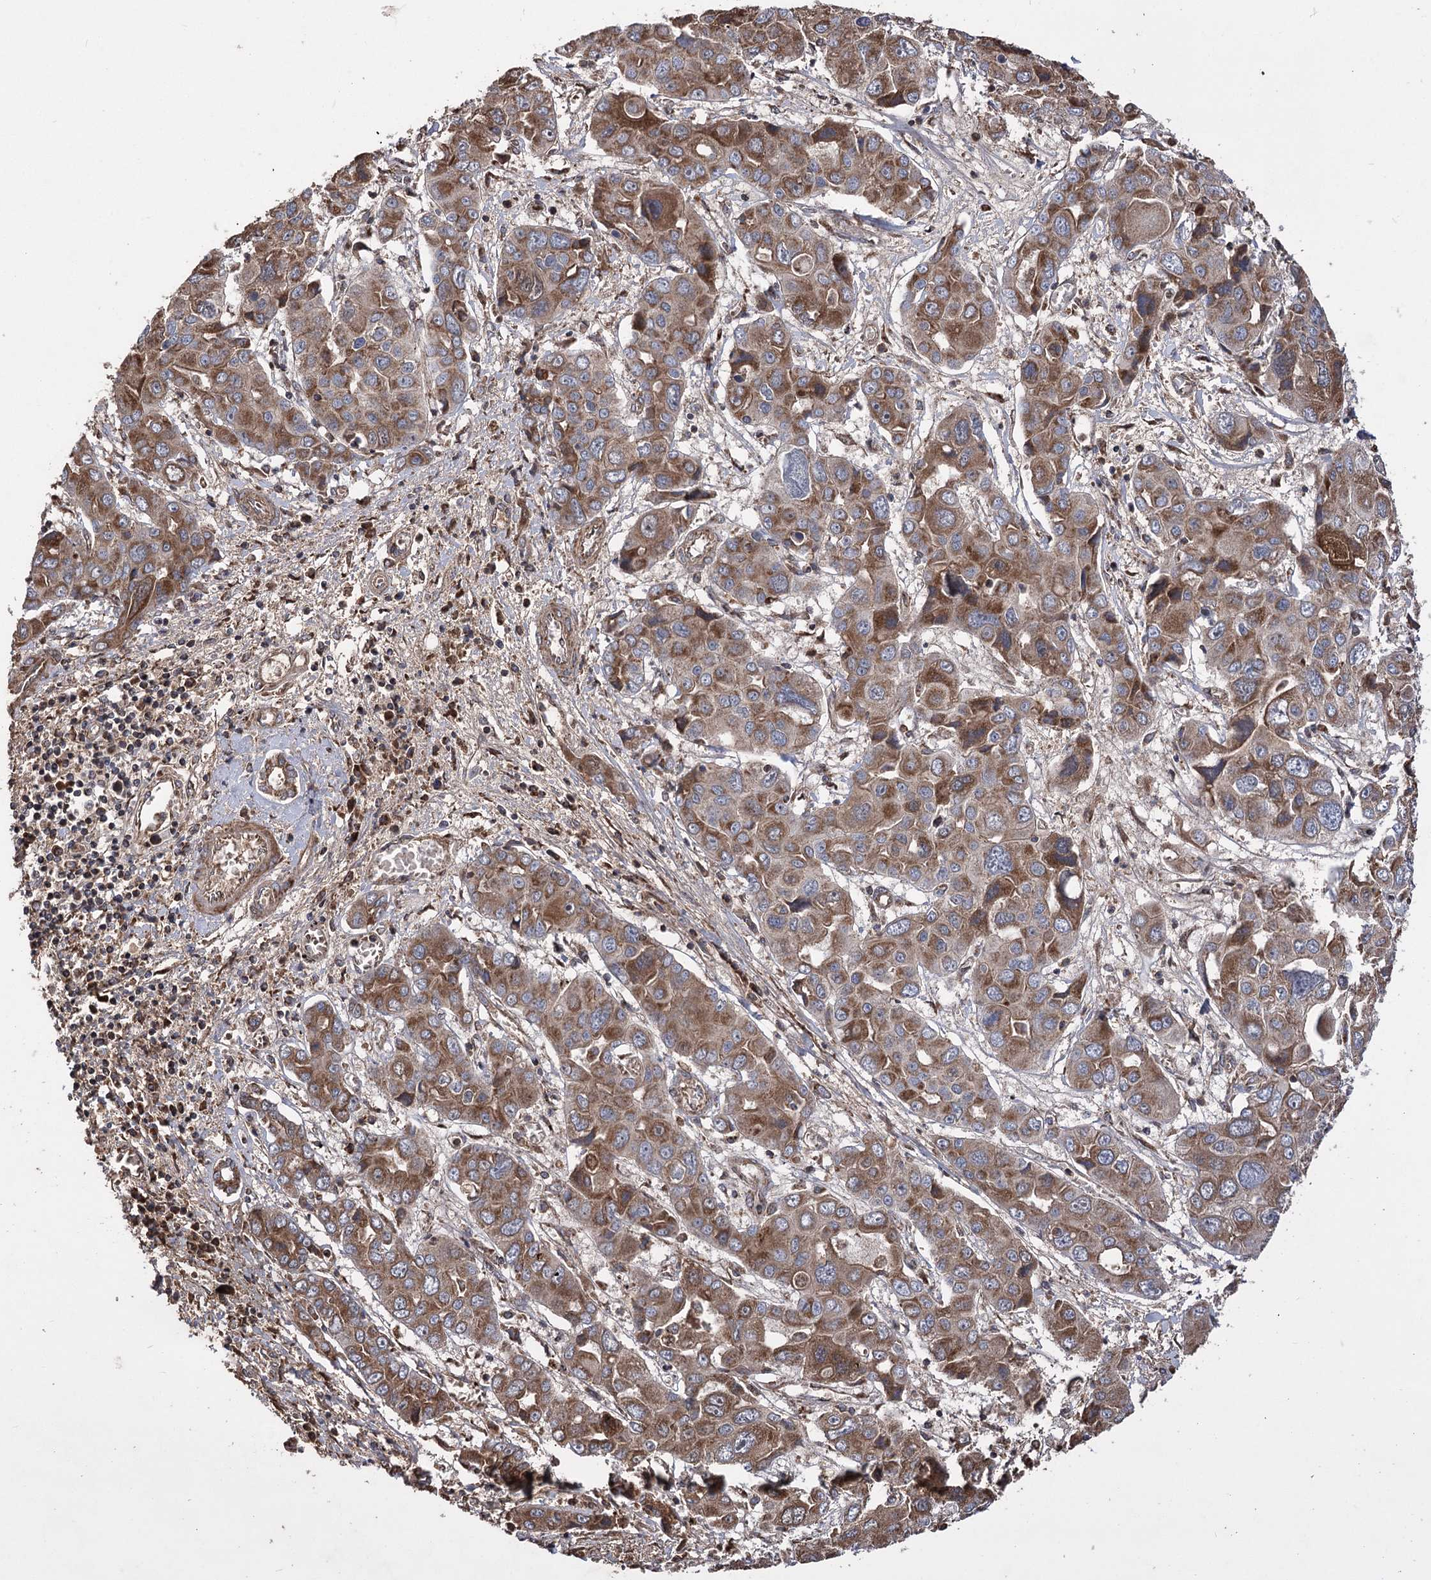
{"staining": {"intensity": "strong", "quantity": ">75%", "location": "cytoplasmic/membranous"}, "tissue": "liver cancer", "cell_type": "Tumor cells", "image_type": "cancer", "snomed": [{"axis": "morphology", "description": "Cholangiocarcinoma"}, {"axis": "topography", "description": "Liver"}], "caption": "Approximately >75% of tumor cells in human cholangiocarcinoma (liver) reveal strong cytoplasmic/membranous protein expression as visualized by brown immunohistochemical staining.", "gene": "RASSF3", "patient": {"sex": "male", "age": 67}}